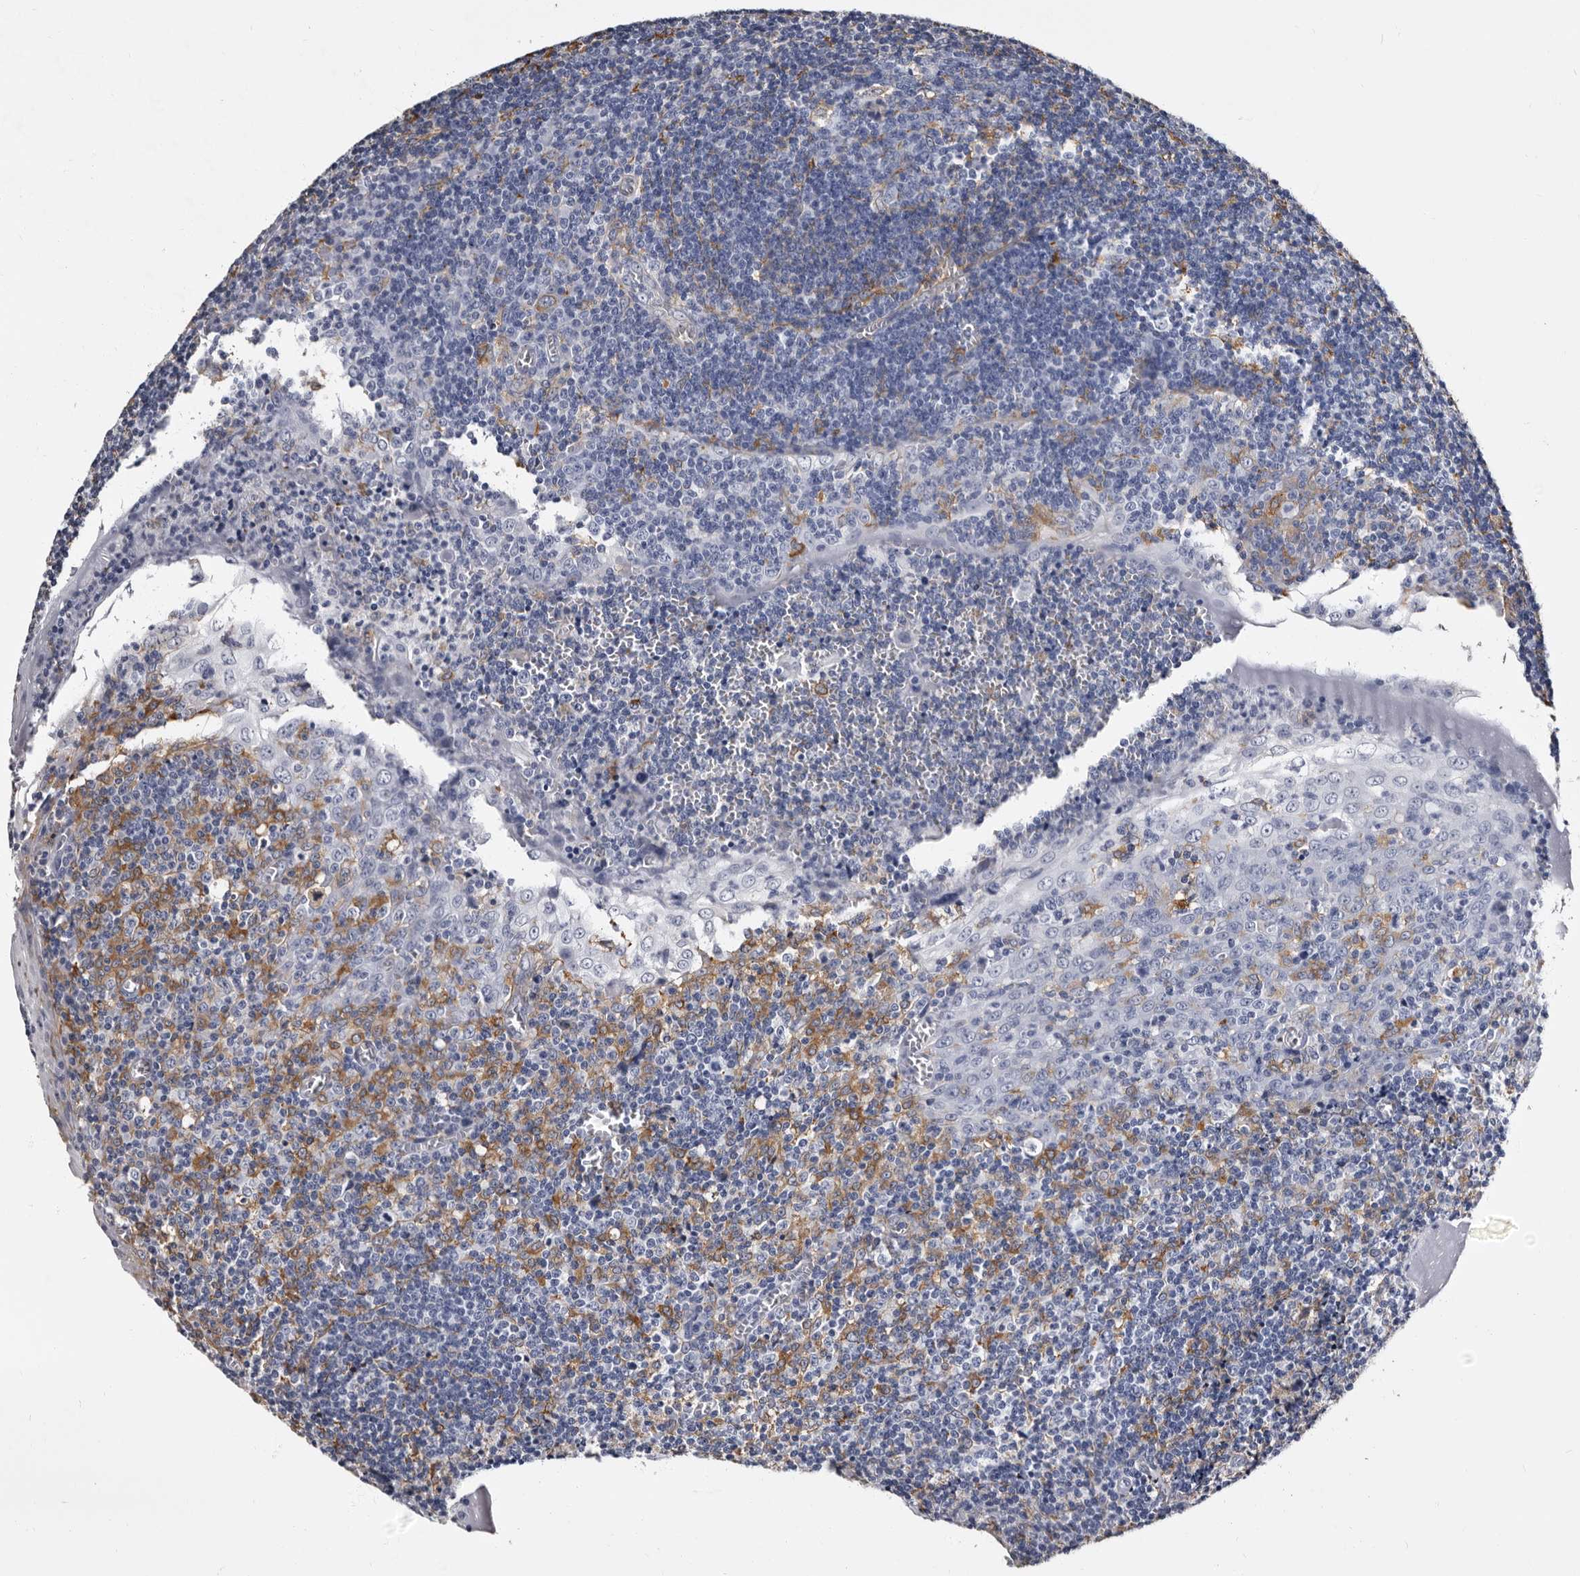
{"staining": {"intensity": "negative", "quantity": "none", "location": "none"}, "tissue": "tonsil", "cell_type": "Germinal center cells", "image_type": "normal", "snomed": [{"axis": "morphology", "description": "Normal tissue, NOS"}, {"axis": "topography", "description": "Tonsil"}], "caption": "Unremarkable tonsil was stained to show a protein in brown. There is no significant staining in germinal center cells.", "gene": "EPB41L3", "patient": {"sex": "male", "age": 37}}